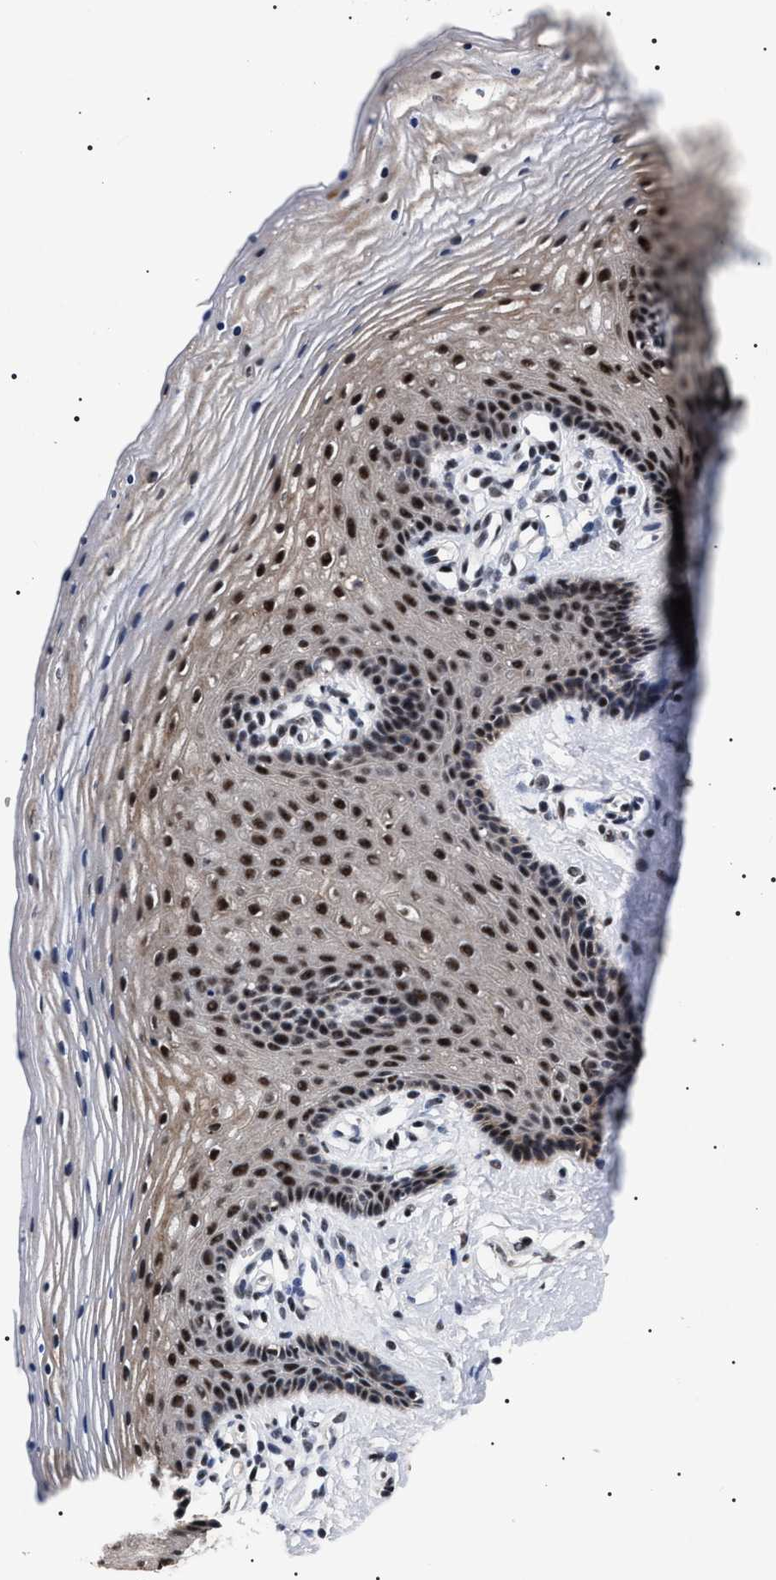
{"staining": {"intensity": "strong", "quantity": ">75%", "location": "nuclear"}, "tissue": "vagina", "cell_type": "Squamous epithelial cells", "image_type": "normal", "snomed": [{"axis": "morphology", "description": "Normal tissue, NOS"}, {"axis": "topography", "description": "Vagina"}], "caption": "Vagina stained with immunohistochemistry (IHC) demonstrates strong nuclear positivity in approximately >75% of squamous epithelial cells.", "gene": "CAAP1", "patient": {"sex": "female", "age": 32}}